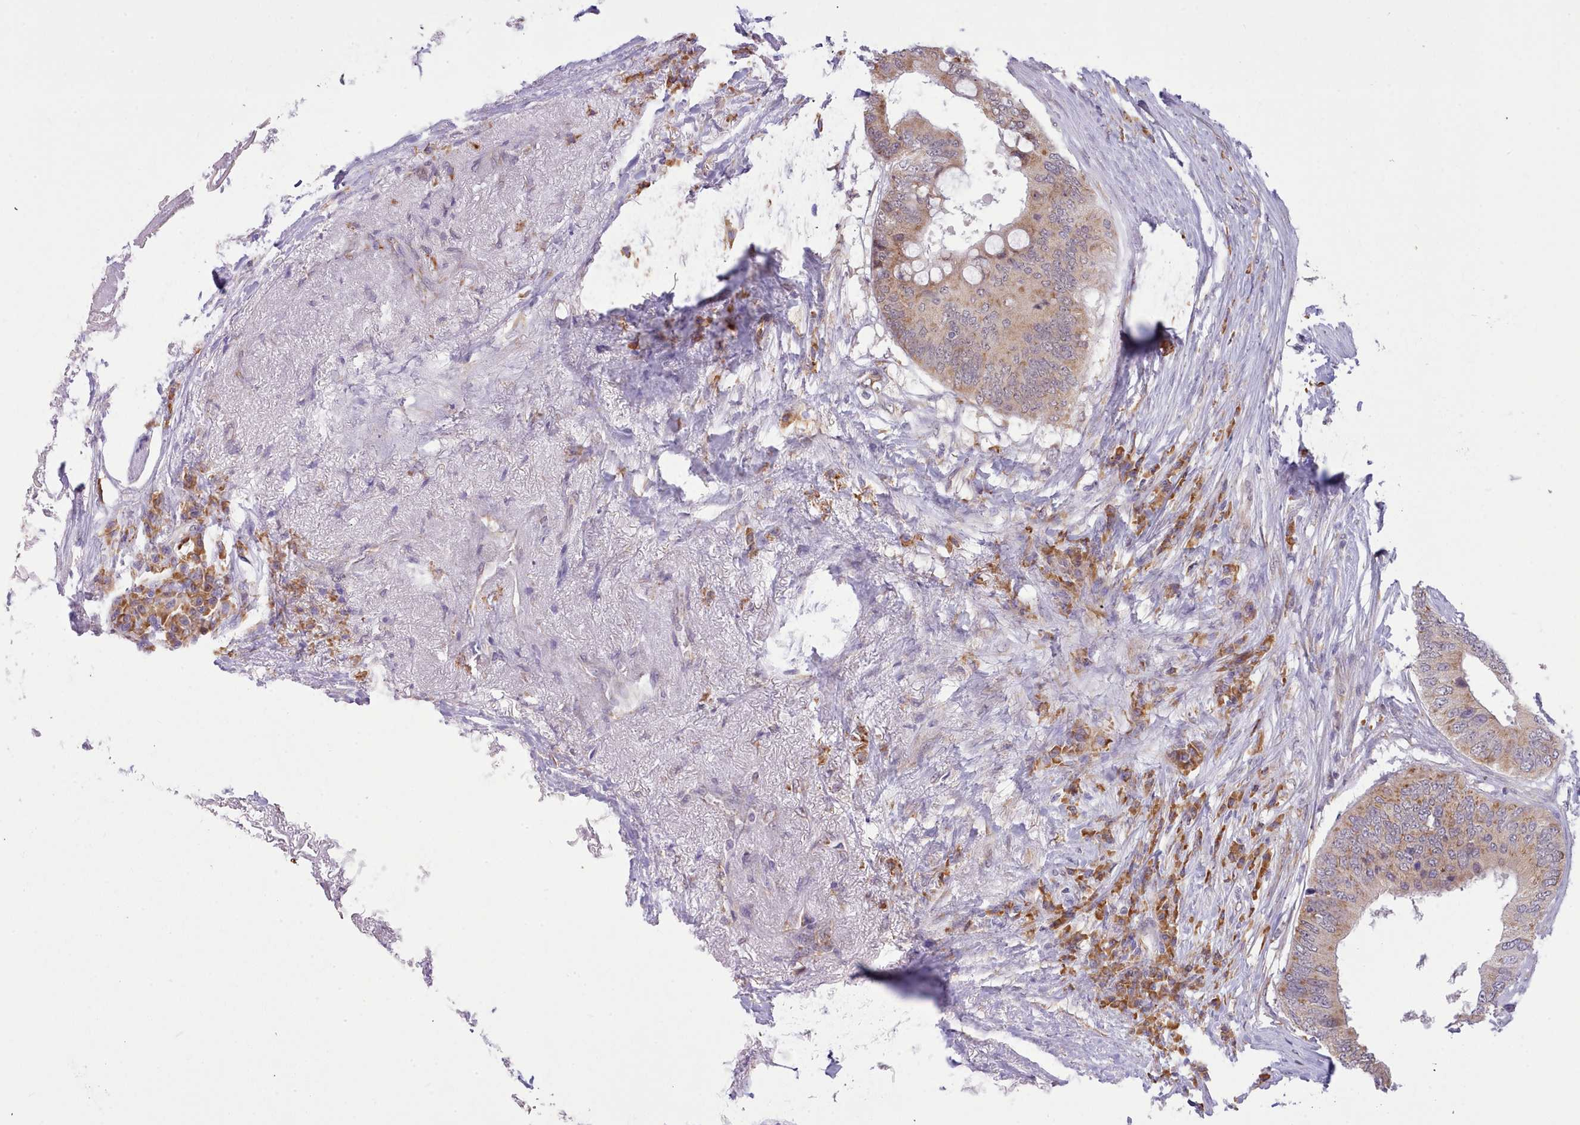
{"staining": {"intensity": "moderate", "quantity": "25%-75%", "location": "cytoplasmic/membranous"}, "tissue": "colorectal cancer", "cell_type": "Tumor cells", "image_type": "cancer", "snomed": [{"axis": "morphology", "description": "Adenocarcinoma, NOS"}, {"axis": "topography", "description": "Colon"}], "caption": "IHC micrograph of human colorectal cancer stained for a protein (brown), which displays medium levels of moderate cytoplasmic/membranous staining in about 25%-75% of tumor cells.", "gene": "SEC61B", "patient": {"sex": "male", "age": 71}}